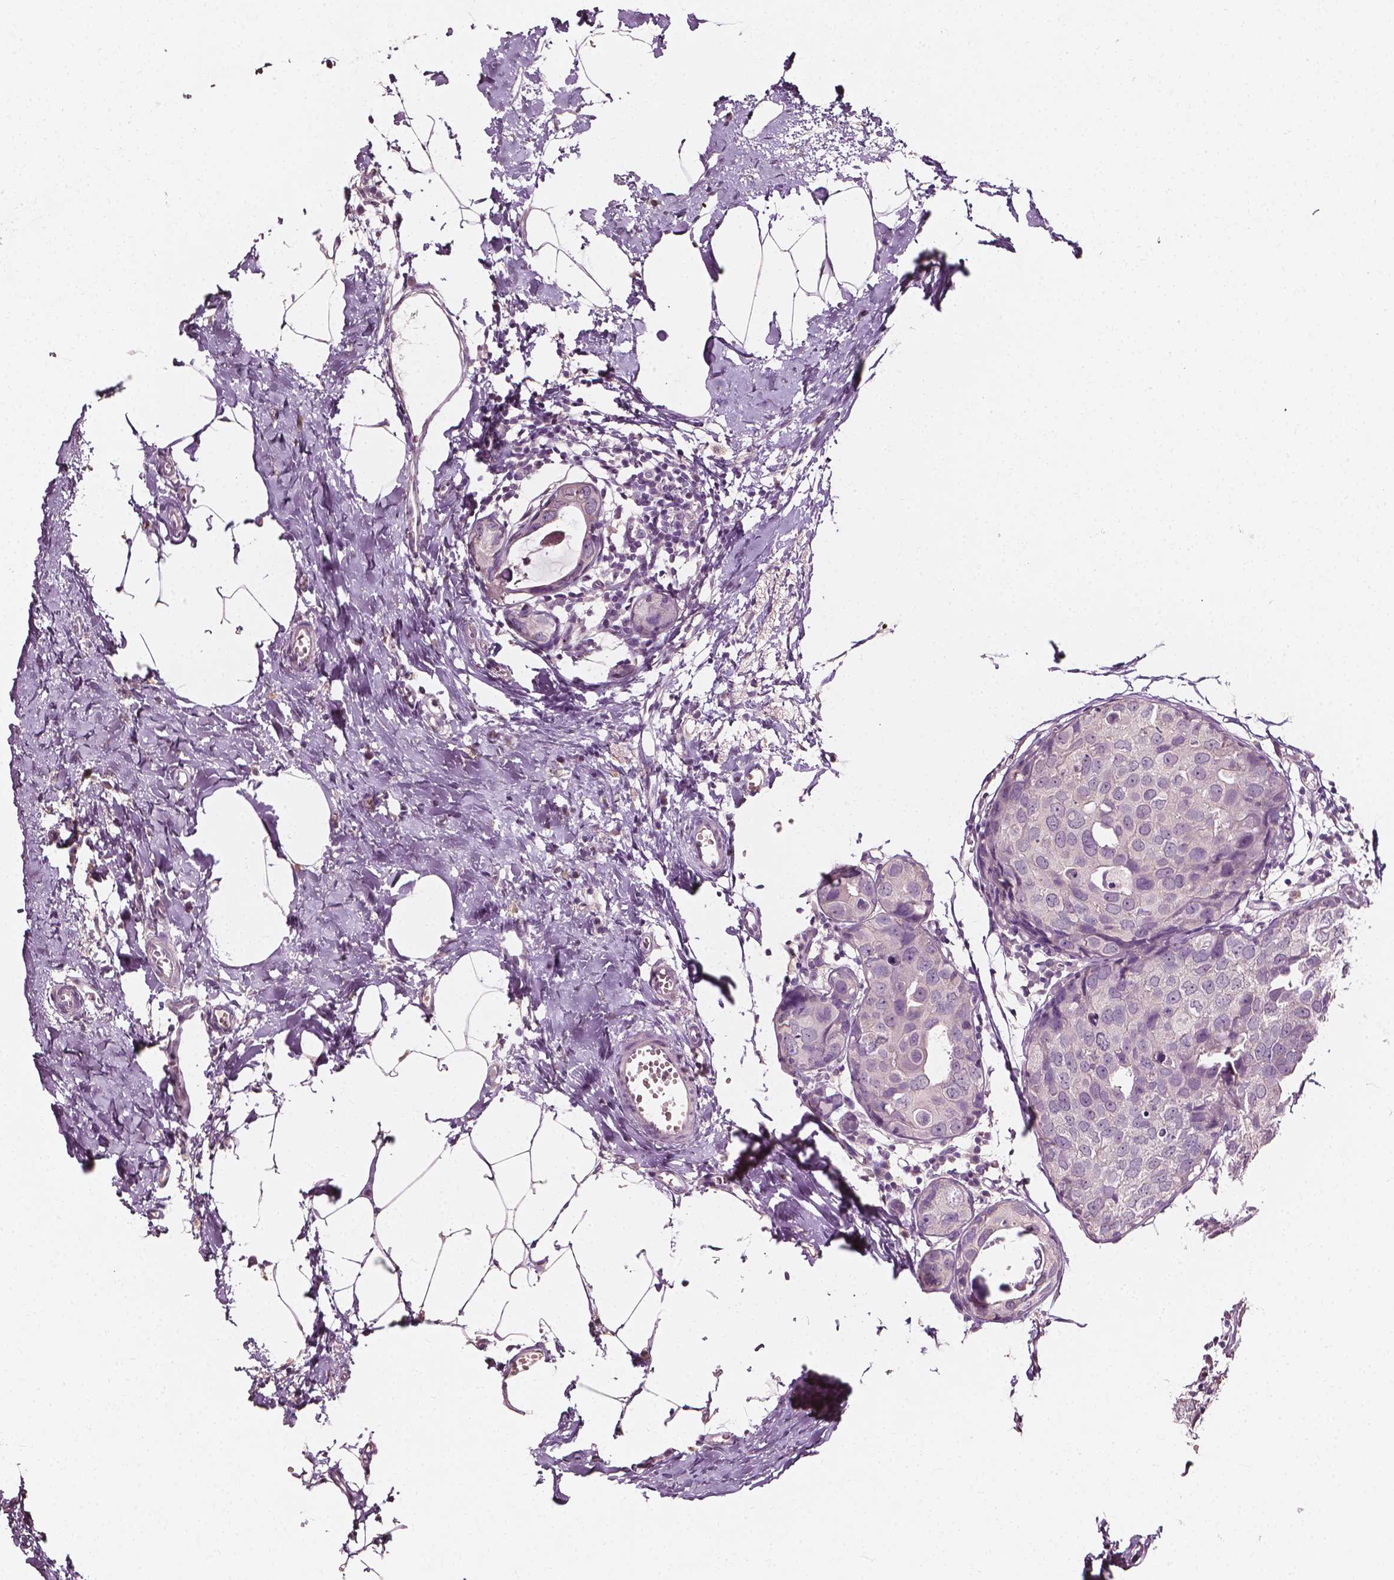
{"staining": {"intensity": "negative", "quantity": "none", "location": "none"}, "tissue": "breast cancer", "cell_type": "Tumor cells", "image_type": "cancer", "snomed": [{"axis": "morphology", "description": "Duct carcinoma"}, {"axis": "topography", "description": "Breast"}], "caption": "The image exhibits no staining of tumor cells in breast intraductal carcinoma. (Brightfield microscopy of DAB (3,3'-diaminobenzidine) immunohistochemistry at high magnification).", "gene": "PLA2R1", "patient": {"sex": "female", "age": 38}}